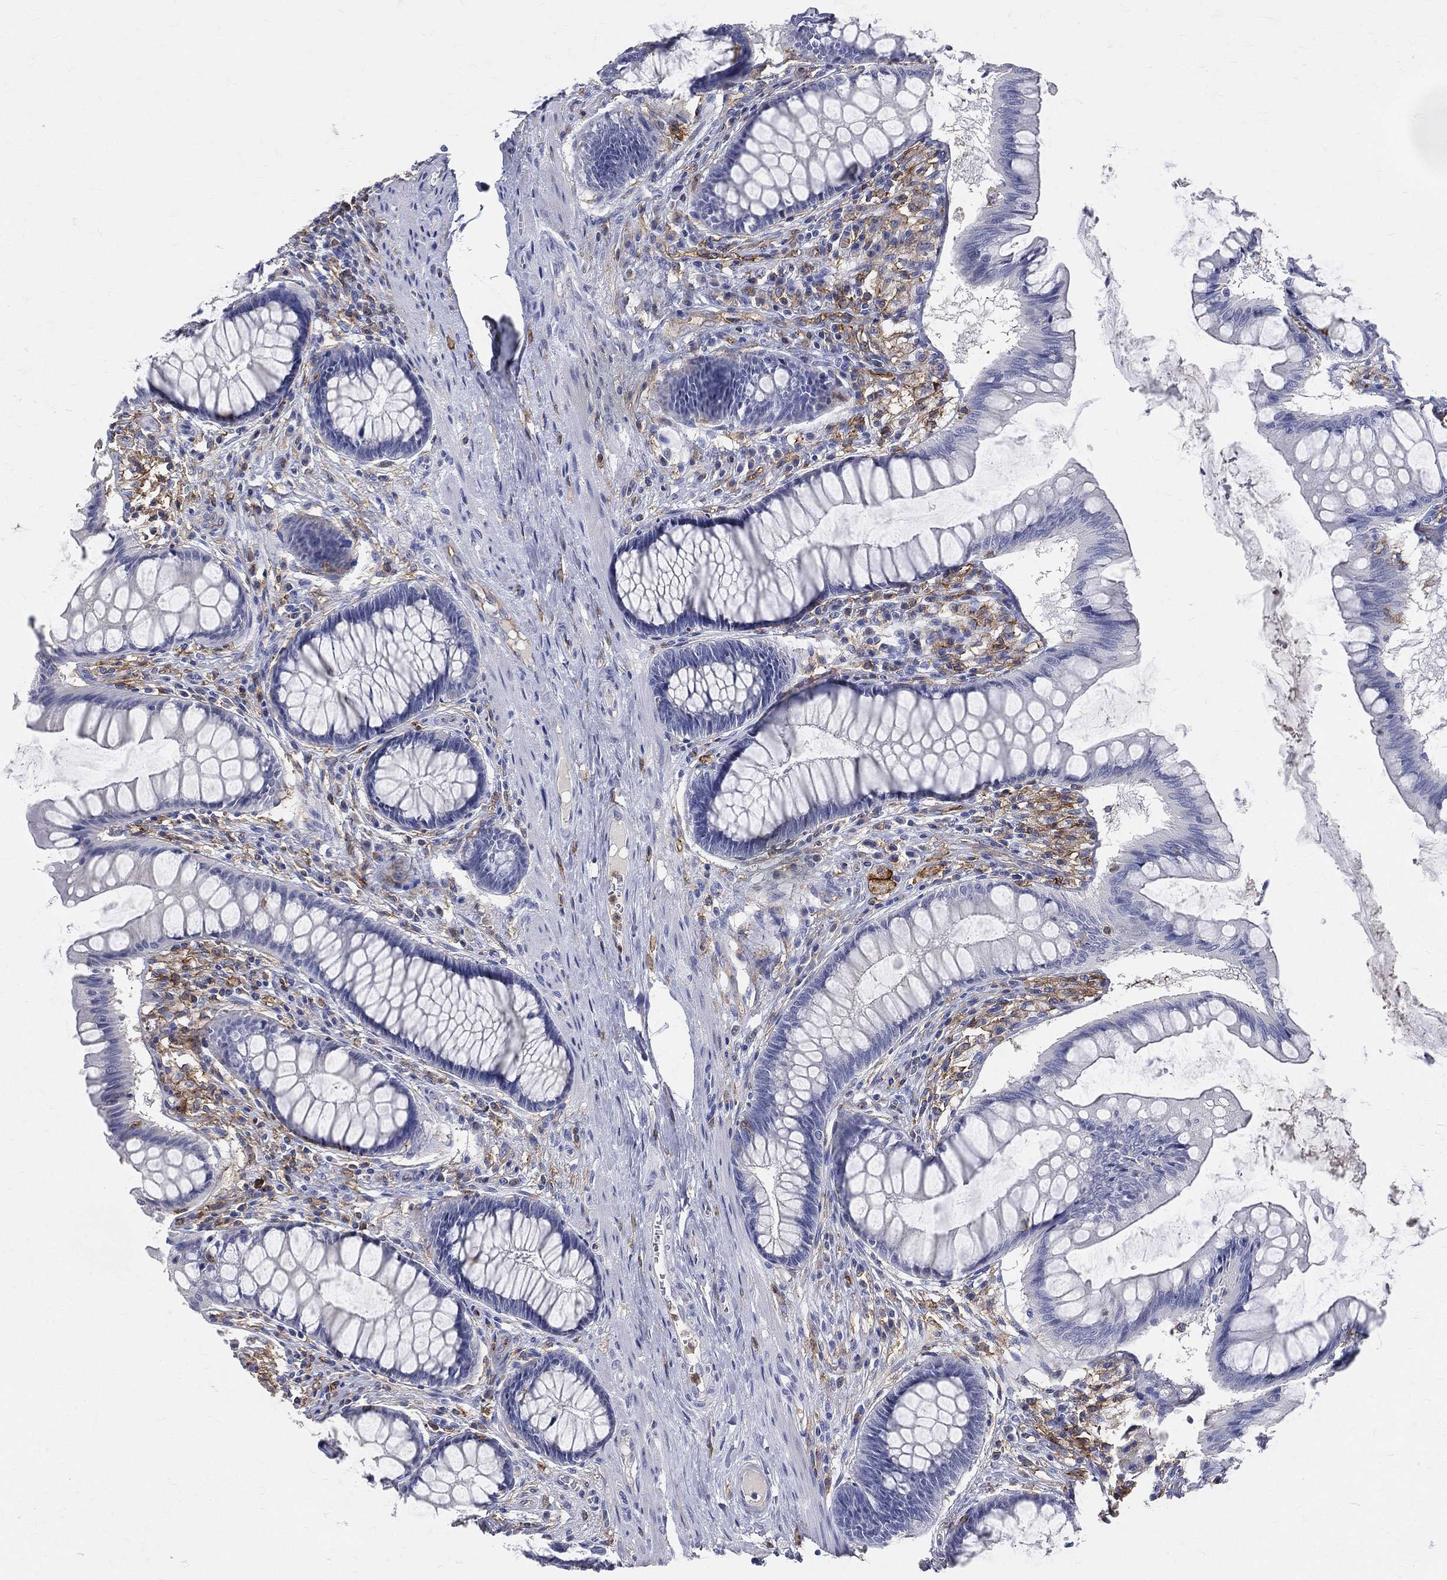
{"staining": {"intensity": "negative", "quantity": "none", "location": "none"}, "tissue": "colon", "cell_type": "Endothelial cells", "image_type": "normal", "snomed": [{"axis": "morphology", "description": "Normal tissue, NOS"}, {"axis": "topography", "description": "Colon"}], "caption": "This is a image of IHC staining of unremarkable colon, which shows no expression in endothelial cells.", "gene": "CD33", "patient": {"sex": "female", "age": 65}}